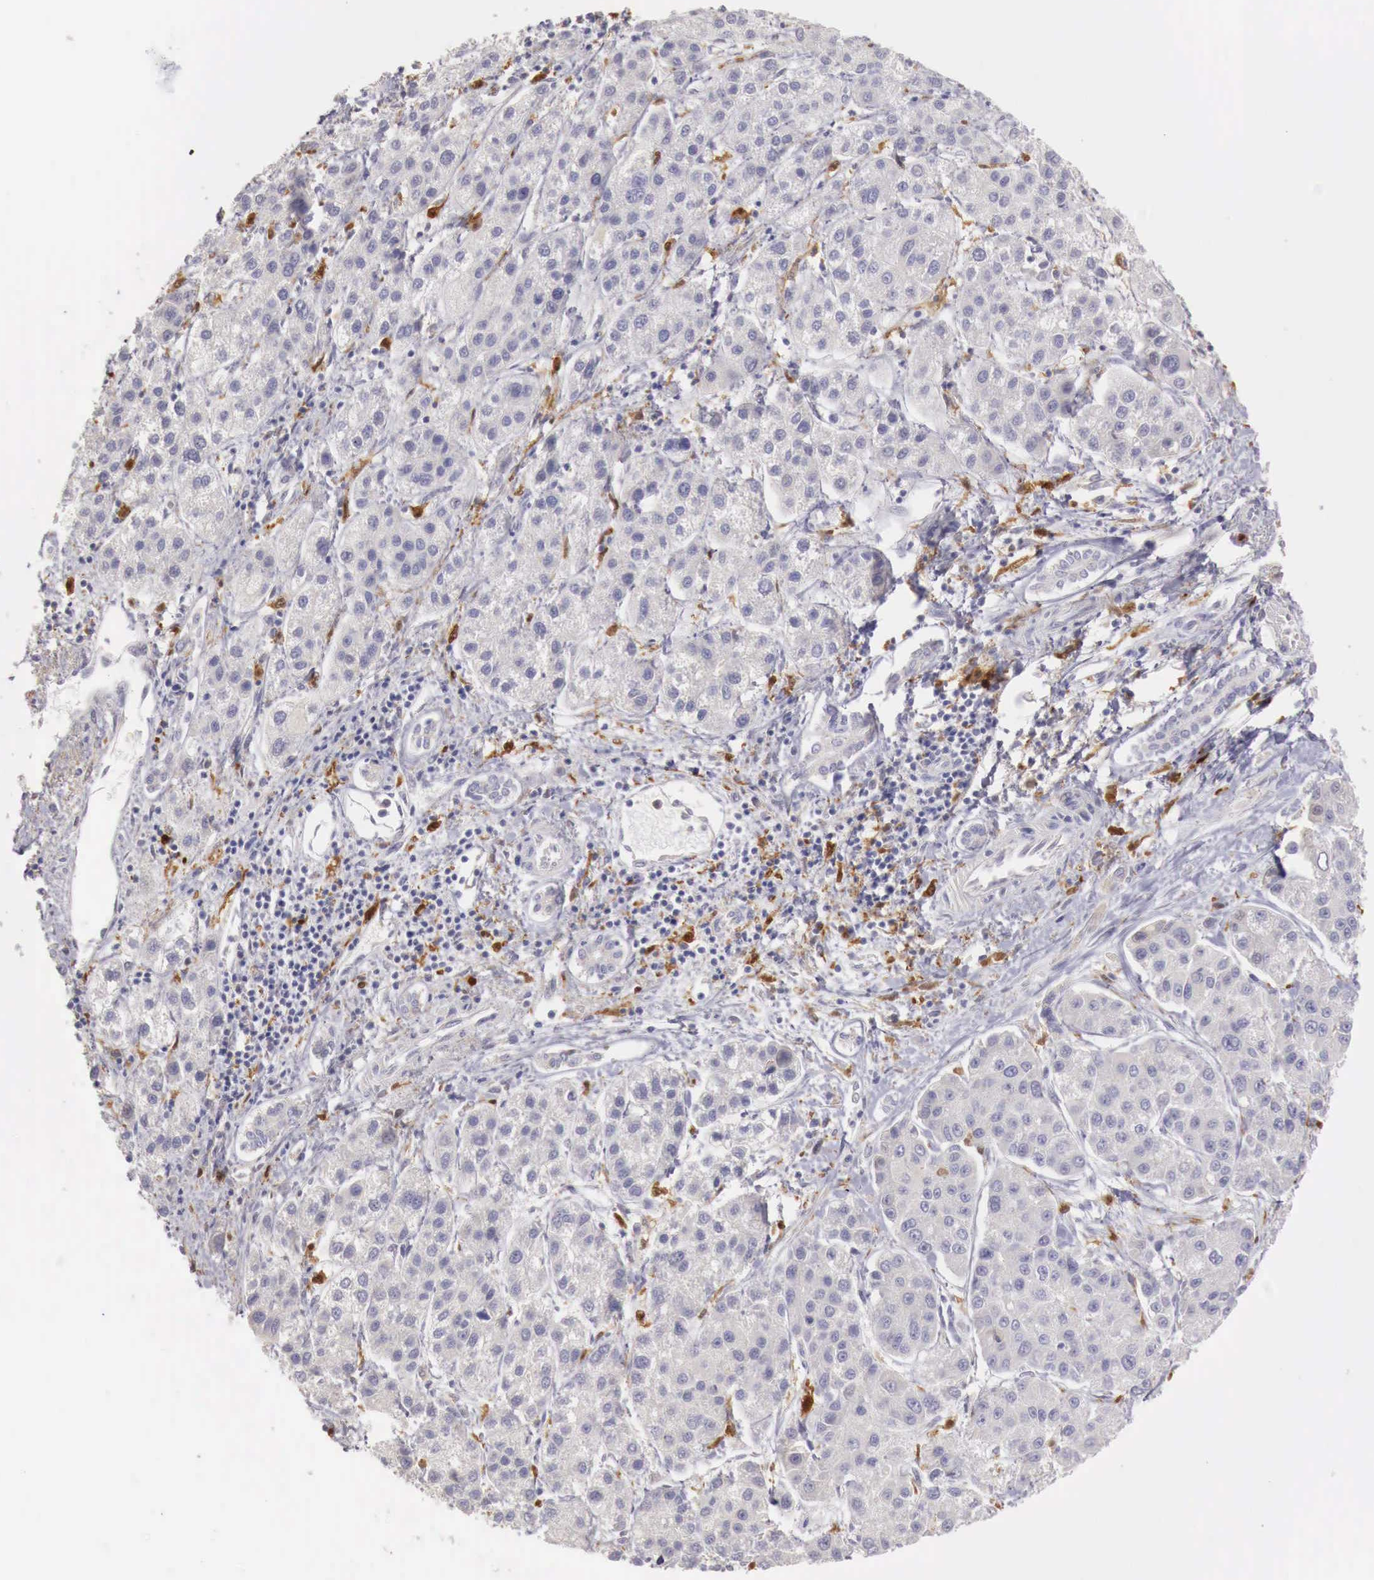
{"staining": {"intensity": "negative", "quantity": "none", "location": "none"}, "tissue": "liver cancer", "cell_type": "Tumor cells", "image_type": "cancer", "snomed": [{"axis": "morphology", "description": "Carcinoma, Hepatocellular, NOS"}, {"axis": "topography", "description": "Liver"}], "caption": "Immunohistochemistry of human hepatocellular carcinoma (liver) reveals no positivity in tumor cells. The staining was performed using DAB (3,3'-diaminobenzidine) to visualize the protein expression in brown, while the nuclei were stained in blue with hematoxylin (Magnification: 20x).", "gene": "RENBP", "patient": {"sex": "female", "age": 85}}